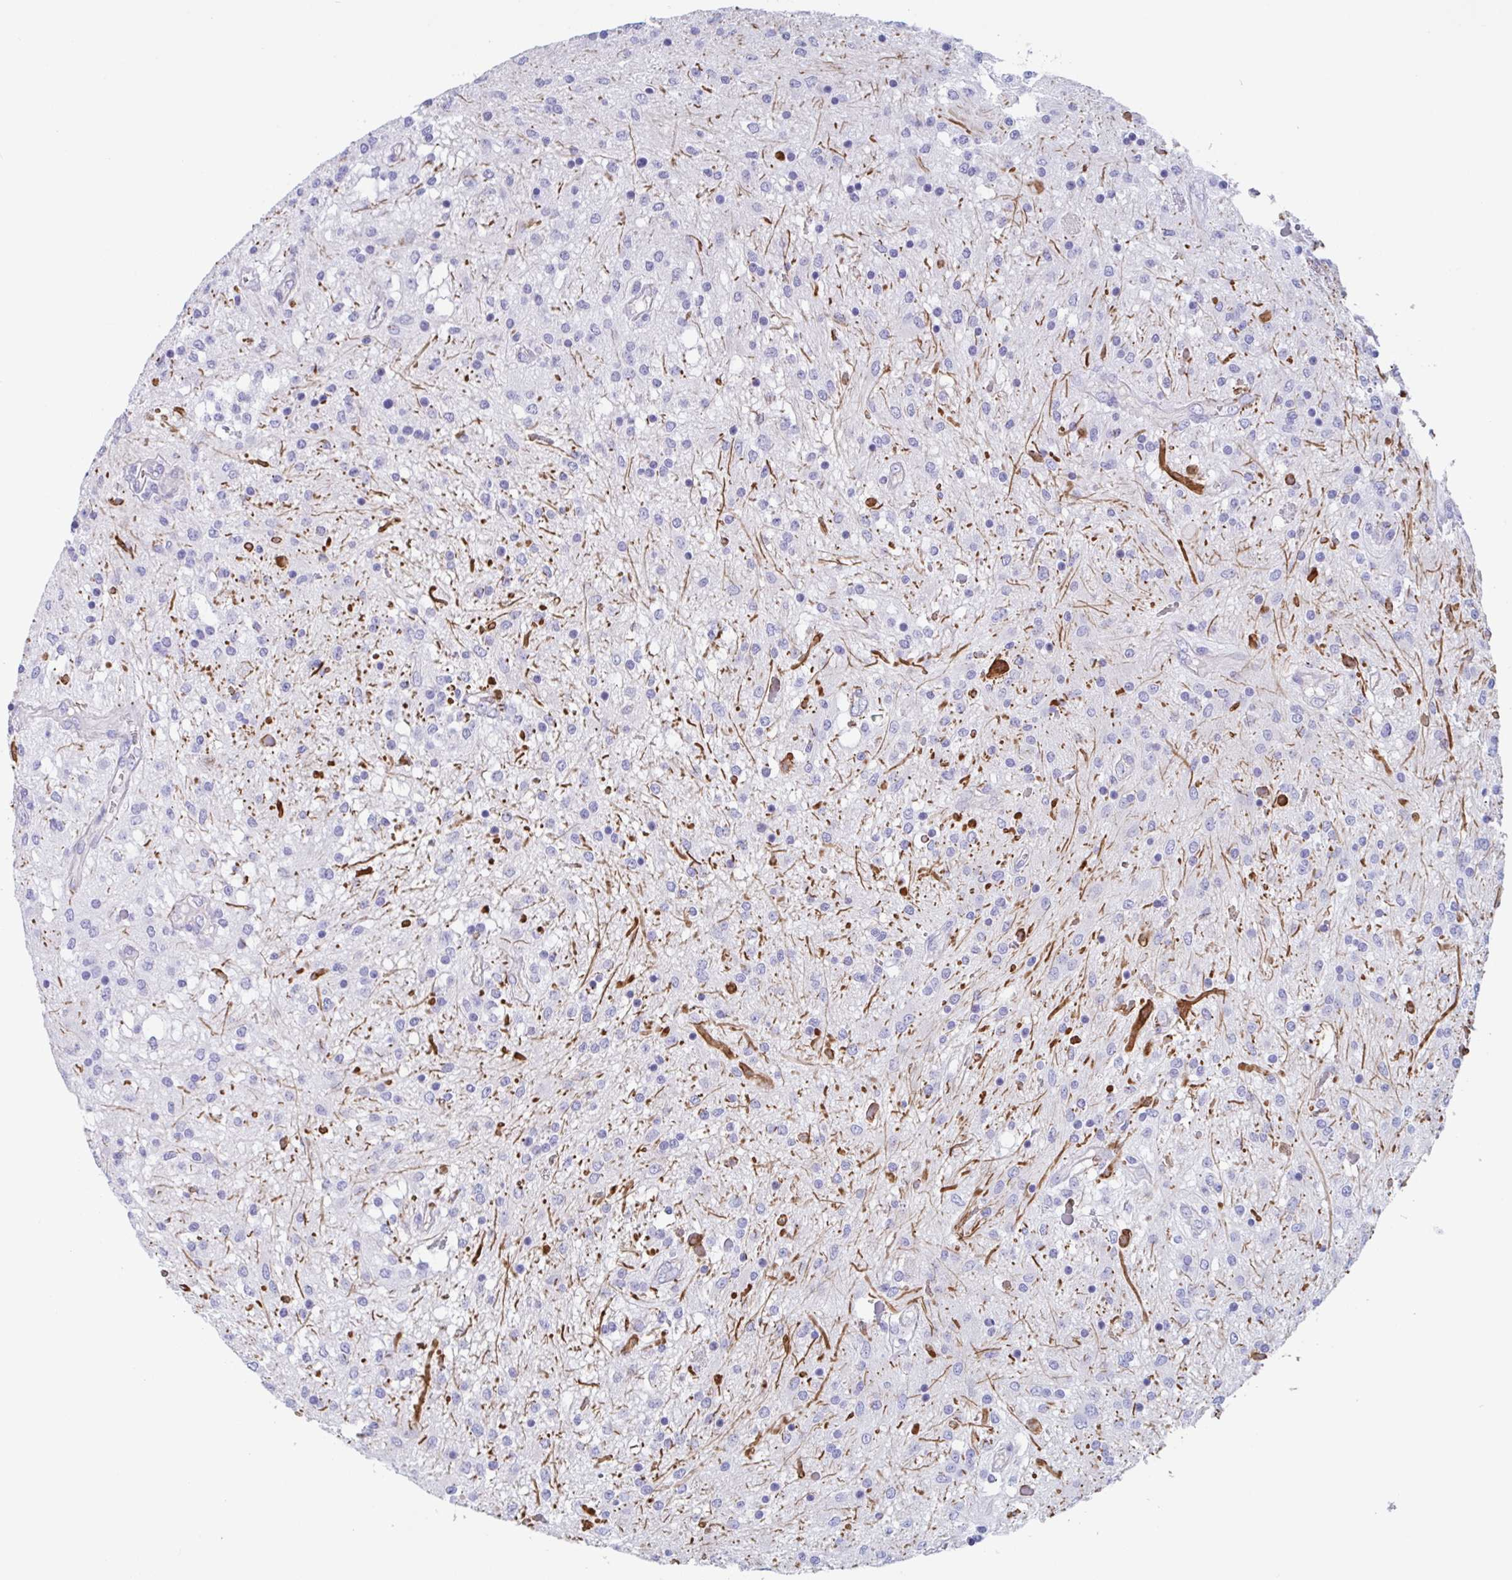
{"staining": {"intensity": "negative", "quantity": "none", "location": "none"}, "tissue": "glioma", "cell_type": "Tumor cells", "image_type": "cancer", "snomed": [{"axis": "morphology", "description": "Glioma, malignant, Low grade"}, {"axis": "topography", "description": "Cerebellum"}], "caption": "There is no significant positivity in tumor cells of malignant glioma (low-grade). (DAB immunohistochemistry, high magnification).", "gene": "ZPBP", "patient": {"sex": "female", "age": 14}}